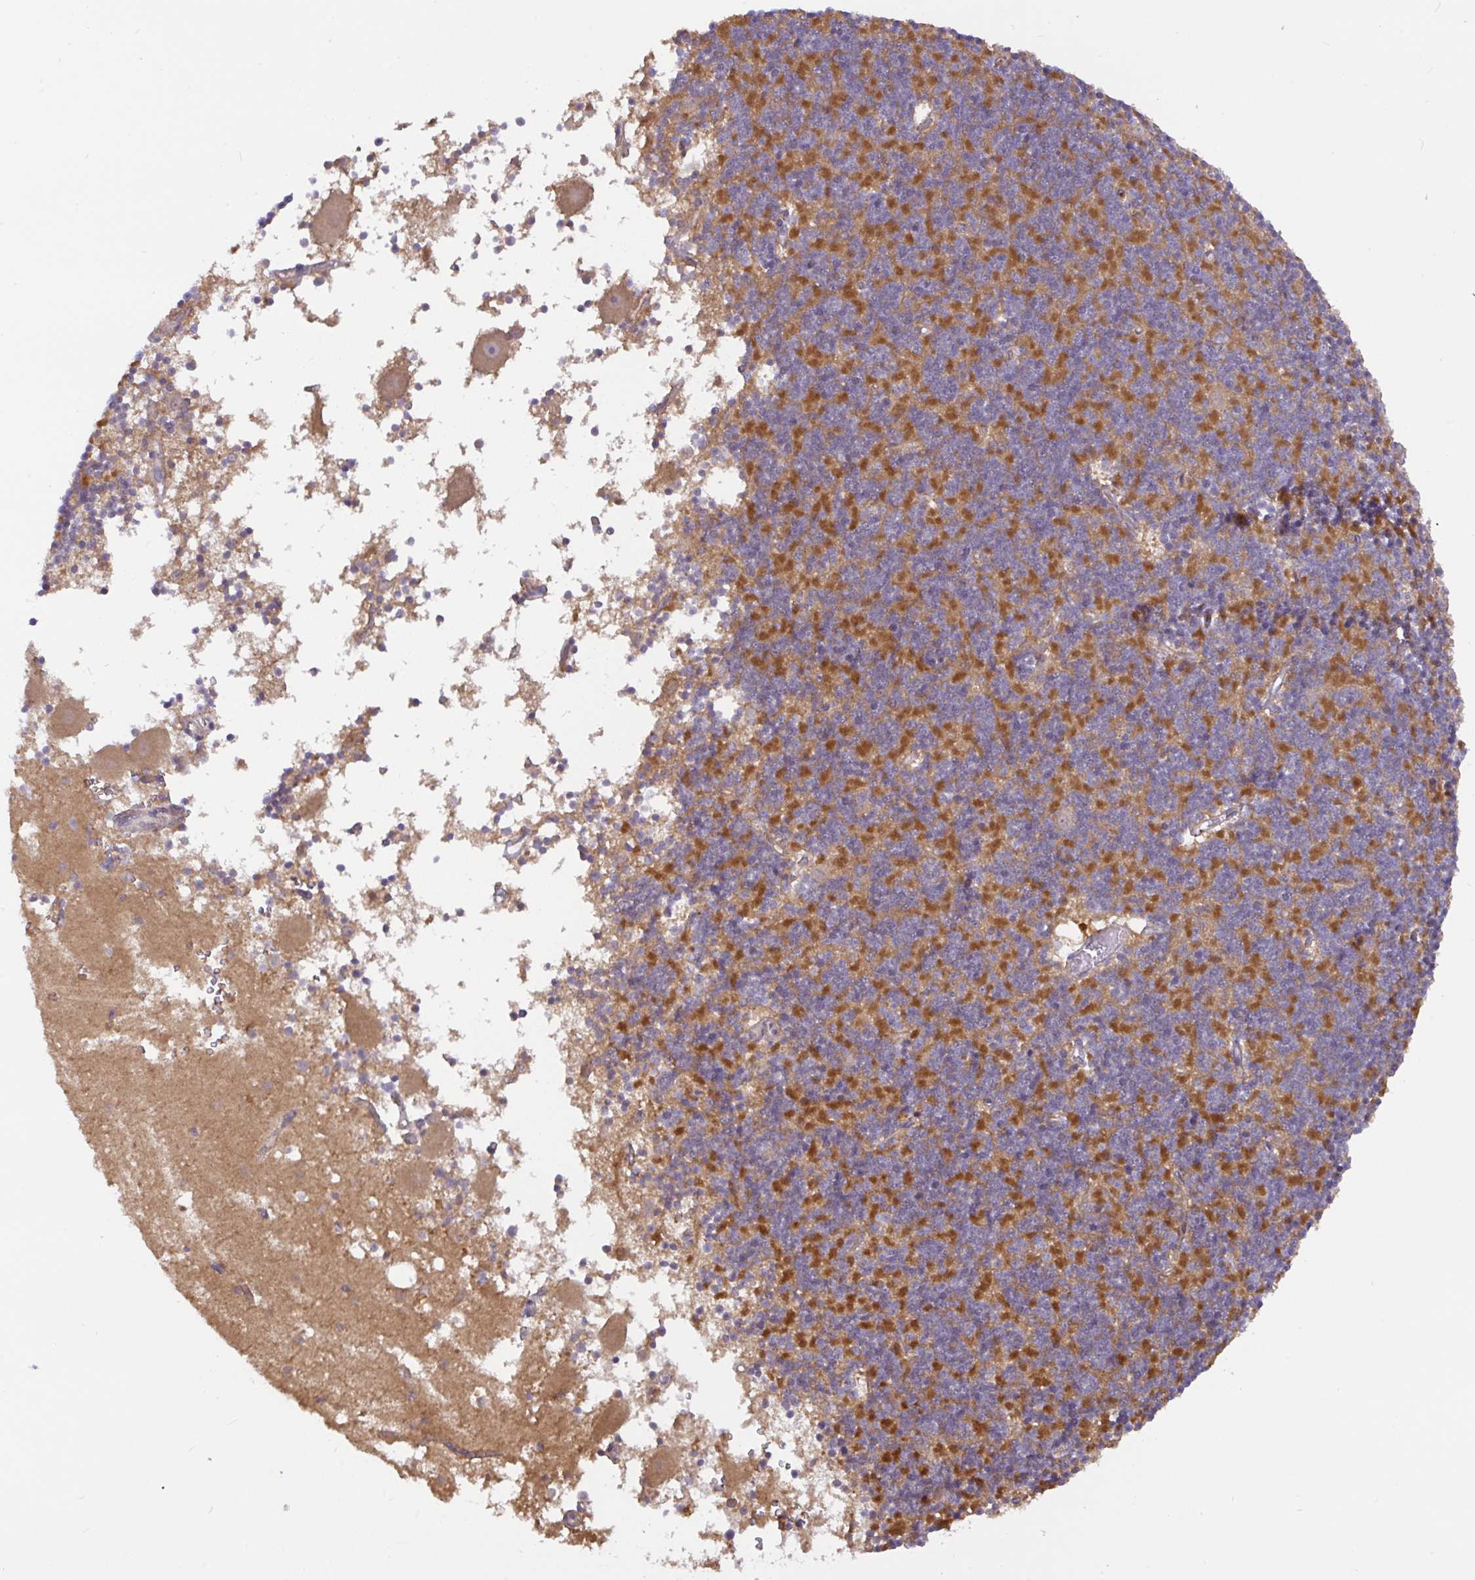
{"staining": {"intensity": "strong", "quantity": "25%-75%", "location": "cytoplasmic/membranous"}, "tissue": "cerebellum", "cell_type": "Cells in granular layer", "image_type": "normal", "snomed": [{"axis": "morphology", "description": "Normal tissue, NOS"}, {"axis": "topography", "description": "Cerebellum"}], "caption": "This is a photomicrograph of immunohistochemistry staining of unremarkable cerebellum, which shows strong staining in the cytoplasmic/membranous of cells in granular layer.", "gene": "DLEU7", "patient": {"sex": "male", "age": 54}}